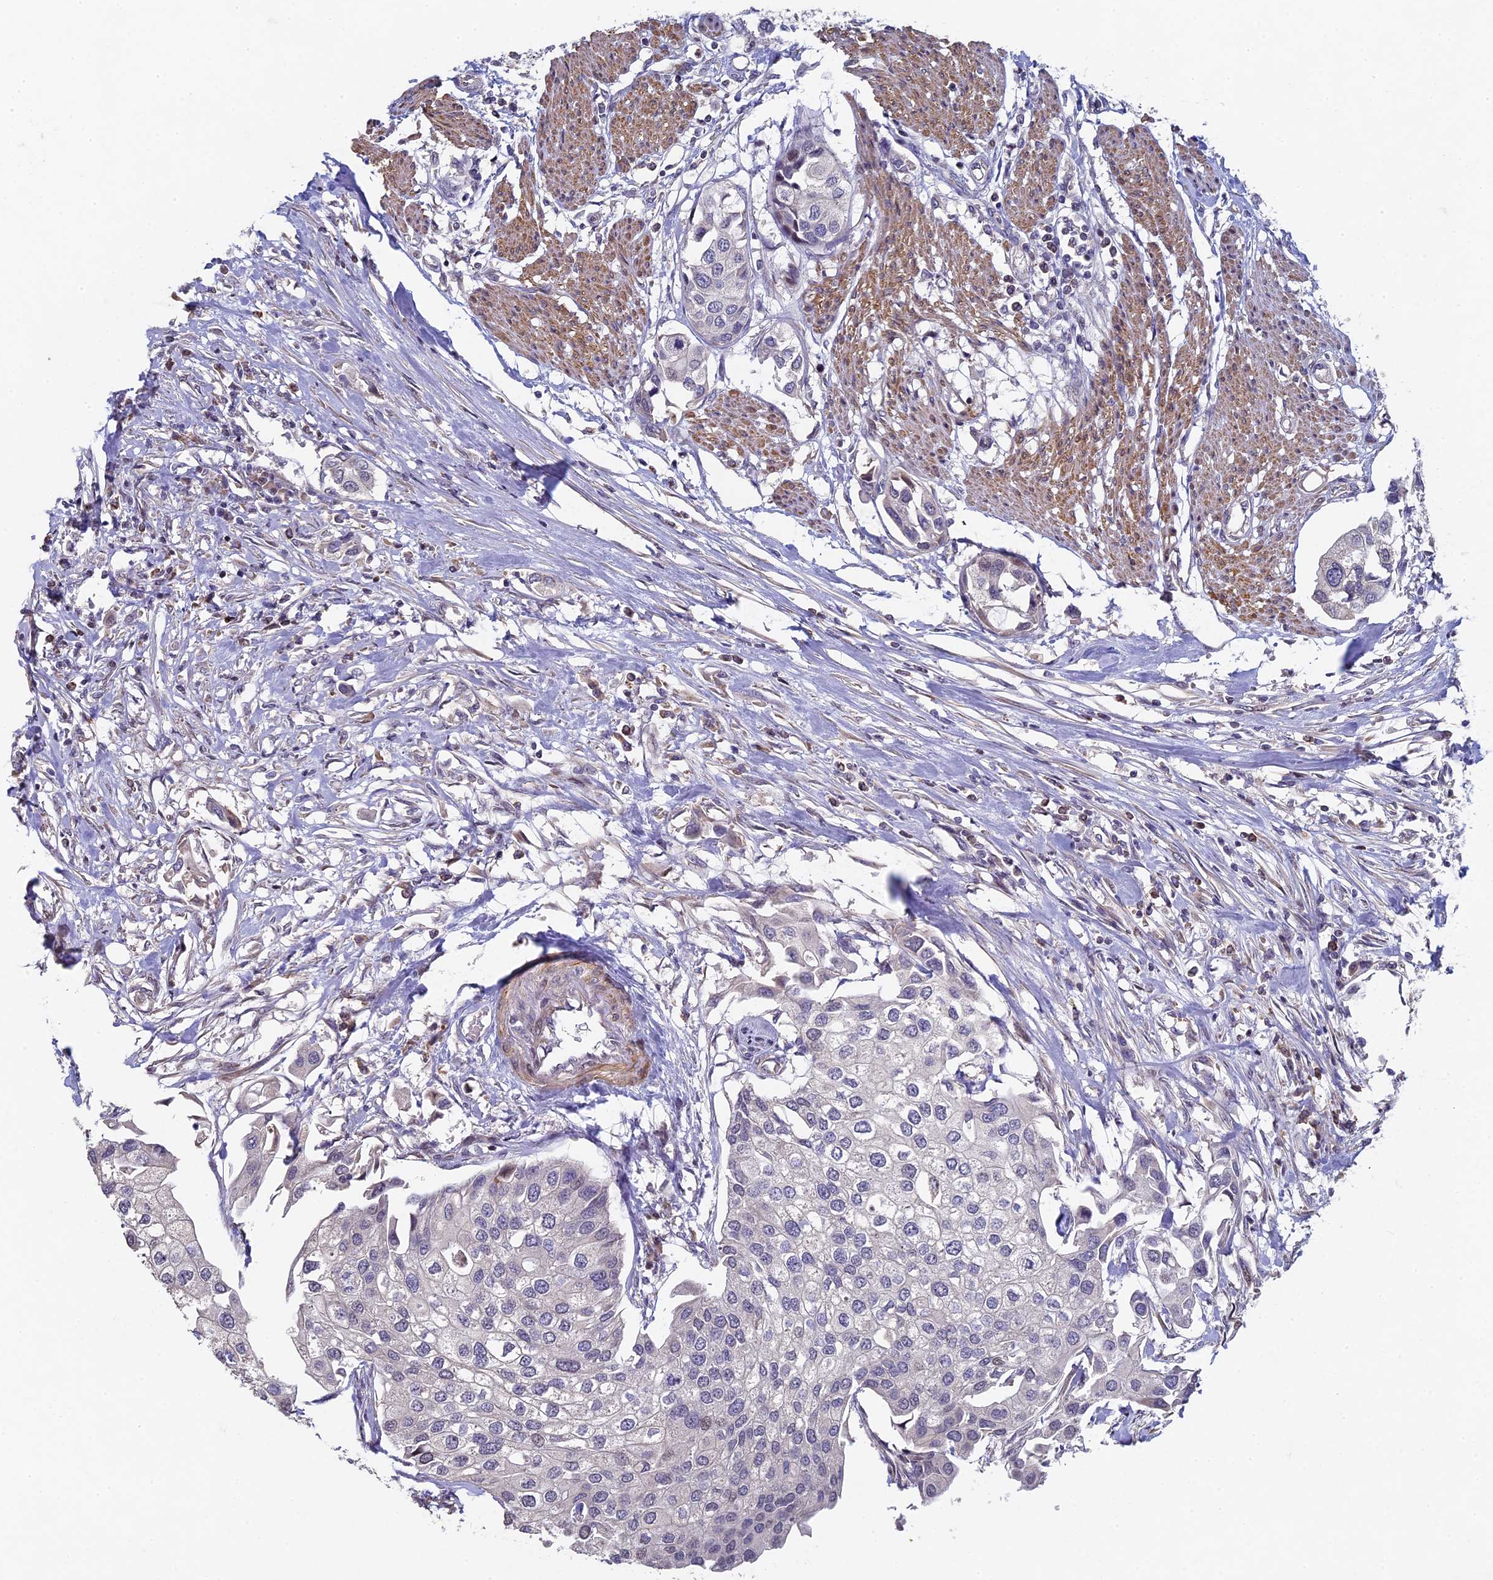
{"staining": {"intensity": "negative", "quantity": "none", "location": "none"}, "tissue": "urothelial cancer", "cell_type": "Tumor cells", "image_type": "cancer", "snomed": [{"axis": "morphology", "description": "Urothelial carcinoma, High grade"}, {"axis": "topography", "description": "Urinary bladder"}], "caption": "IHC micrograph of human high-grade urothelial carcinoma stained for a protein (brown), which exhibits no positivity in tumor cells.", "gene": "DIXDC1", "patient": {"sex": "male", "age": 64}}